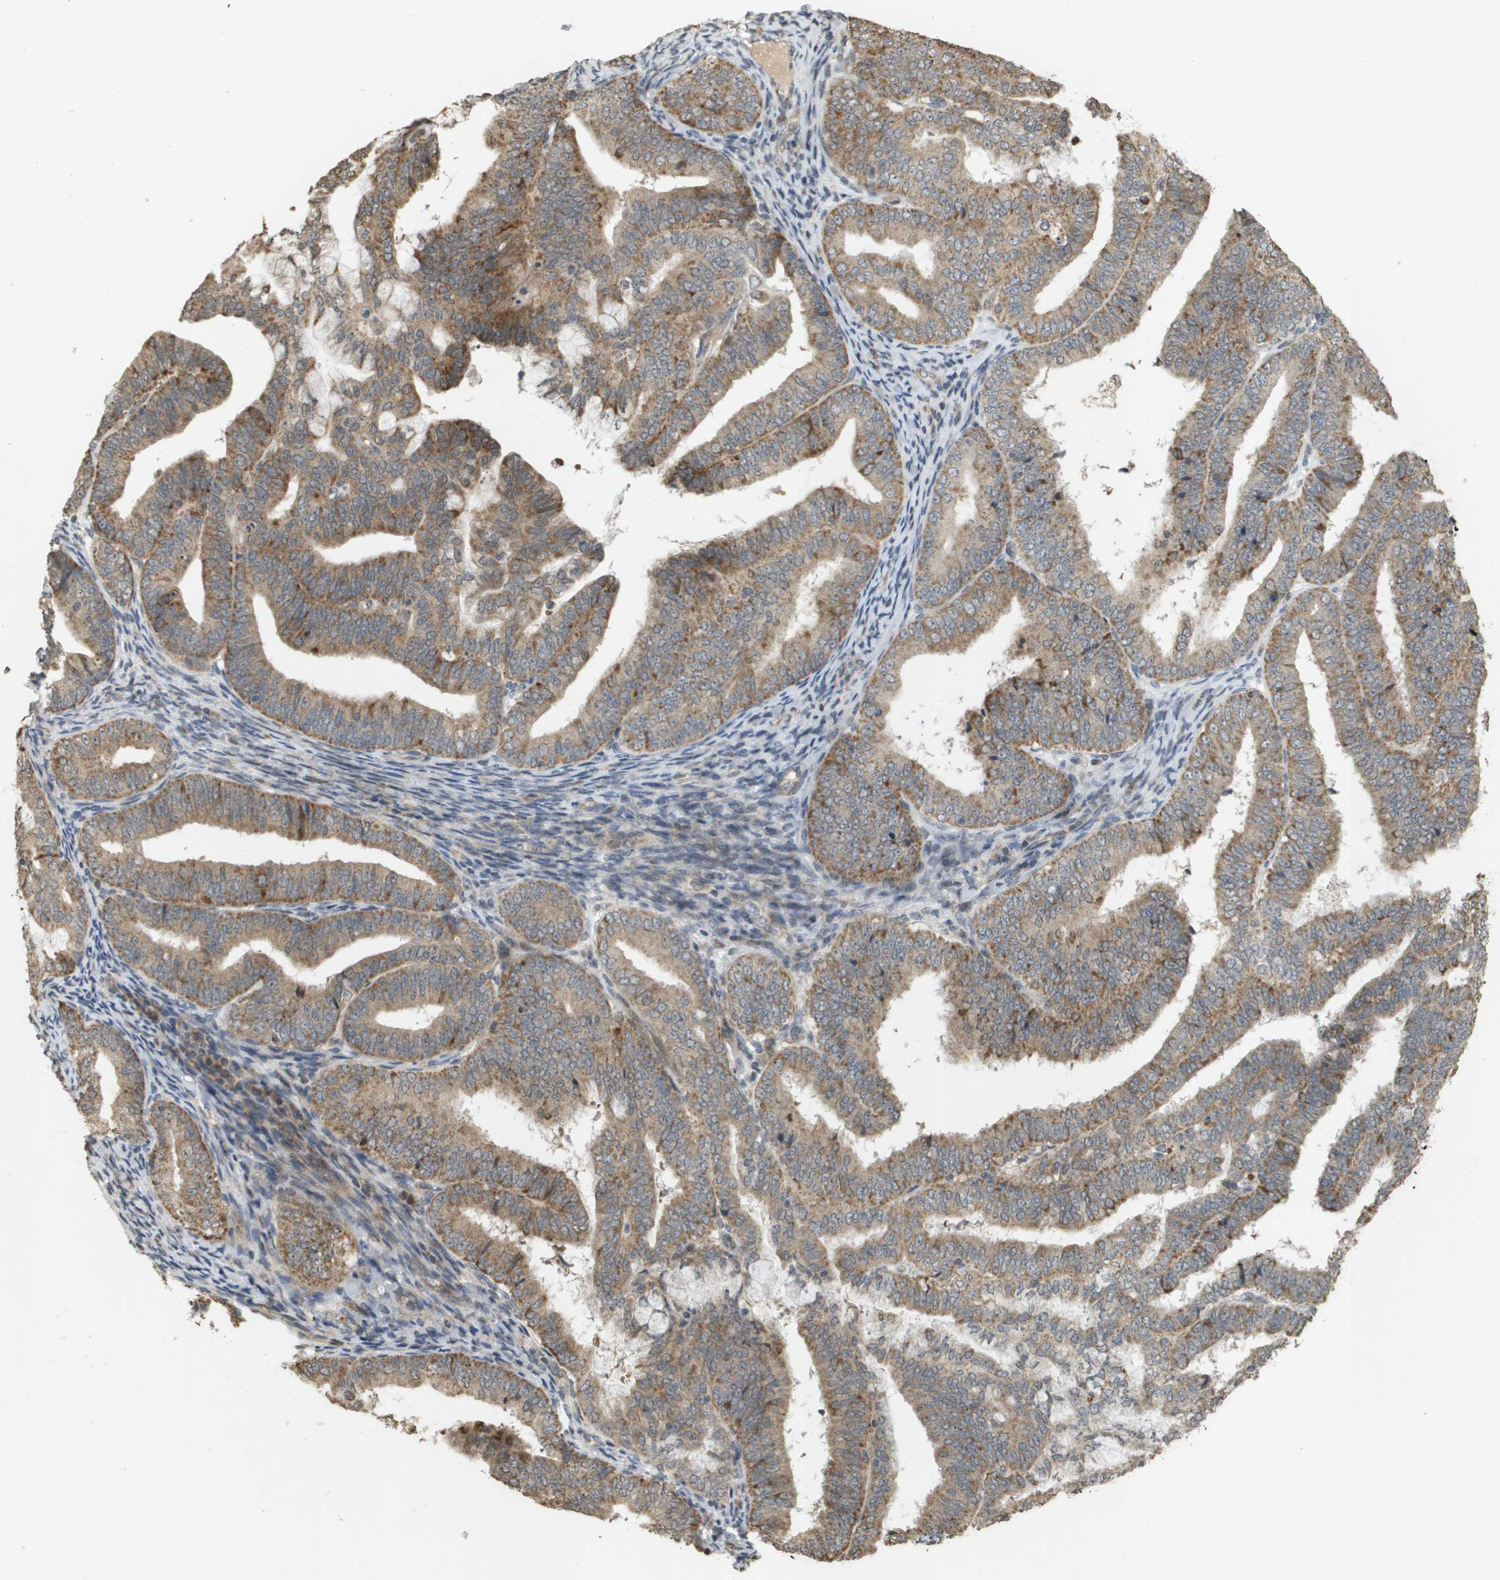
{"staining": {"intensity": "moderate", "quantity": ">75%", "location": "cytoplasmic/membranous"}, "tissue": "endometrial cancer", "cell_type": "Tumor cells", "image_type": "cancer", "snomed": [{"axis": "morphology", "description": "Adenocarcinoma, NOS"}, {"axis": "topography", "description": "Endometrium"}], "caption": "IHC (DAB) staining of endometrial cancer exhibits moderate cytoplasmic/membranous protein positivity in approximately >75% of tumor cells.", "gene": "RAB21", "patient": {"sex": "female", "age": 63}}